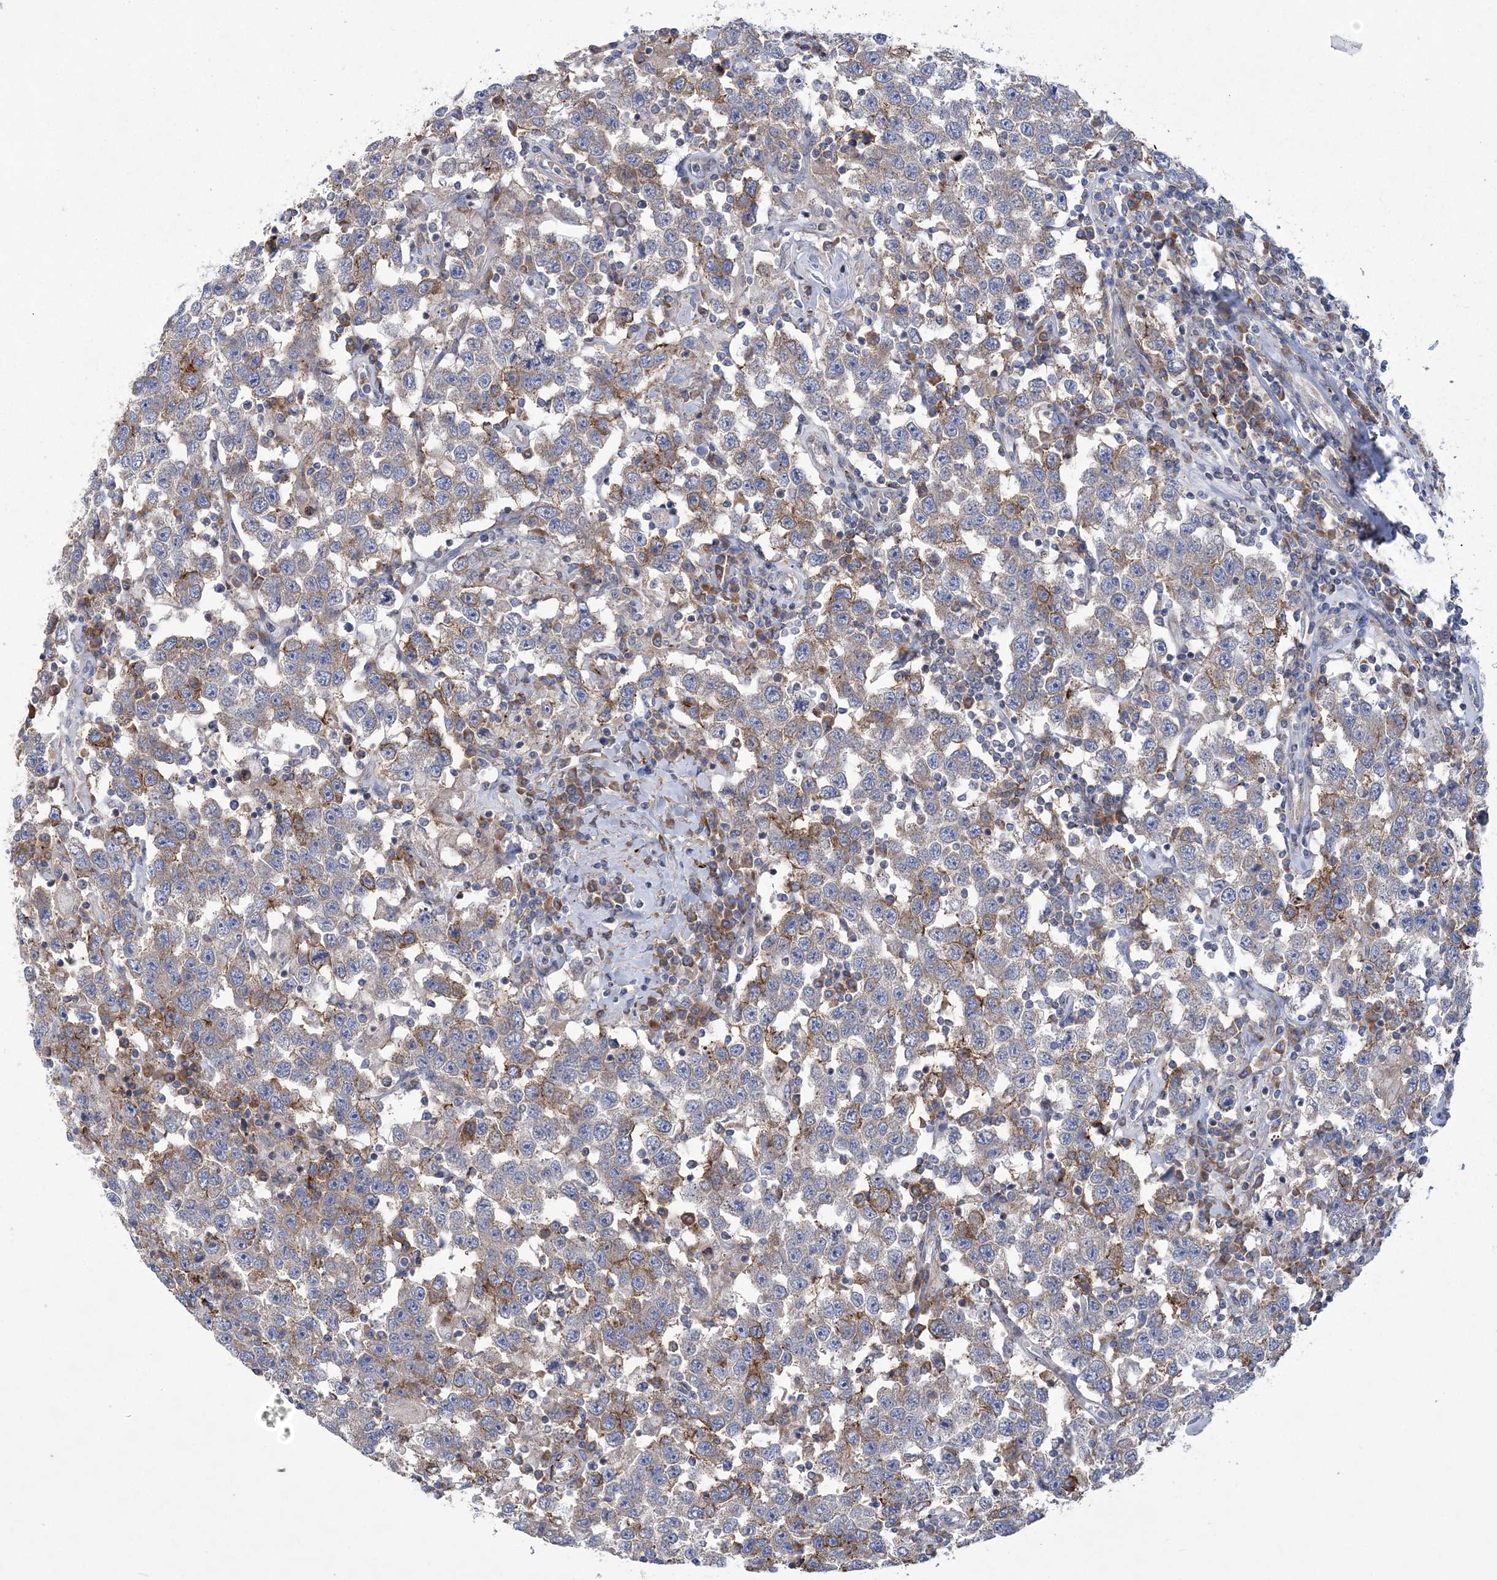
{"staining": {"intensity": "moderate", "quantity": "<25%", "location": "cytoplasmic/membranous"}, "tissue": "testis cancer", "cell_type": "Tumor cells", "image_type": "cancer", "snomed": [{"axis": "morphology", "description": "Seminoma, NOS"}, {"axis": "topography", "description": "Testis"}], "caption": "Moderate cytoplasmic/membranous staining is seen in approximately <25% of tumor cells in testis cancer (seminoma).", "gene": "ARSJ", "patient": {"sex": "male", "age": 41}}